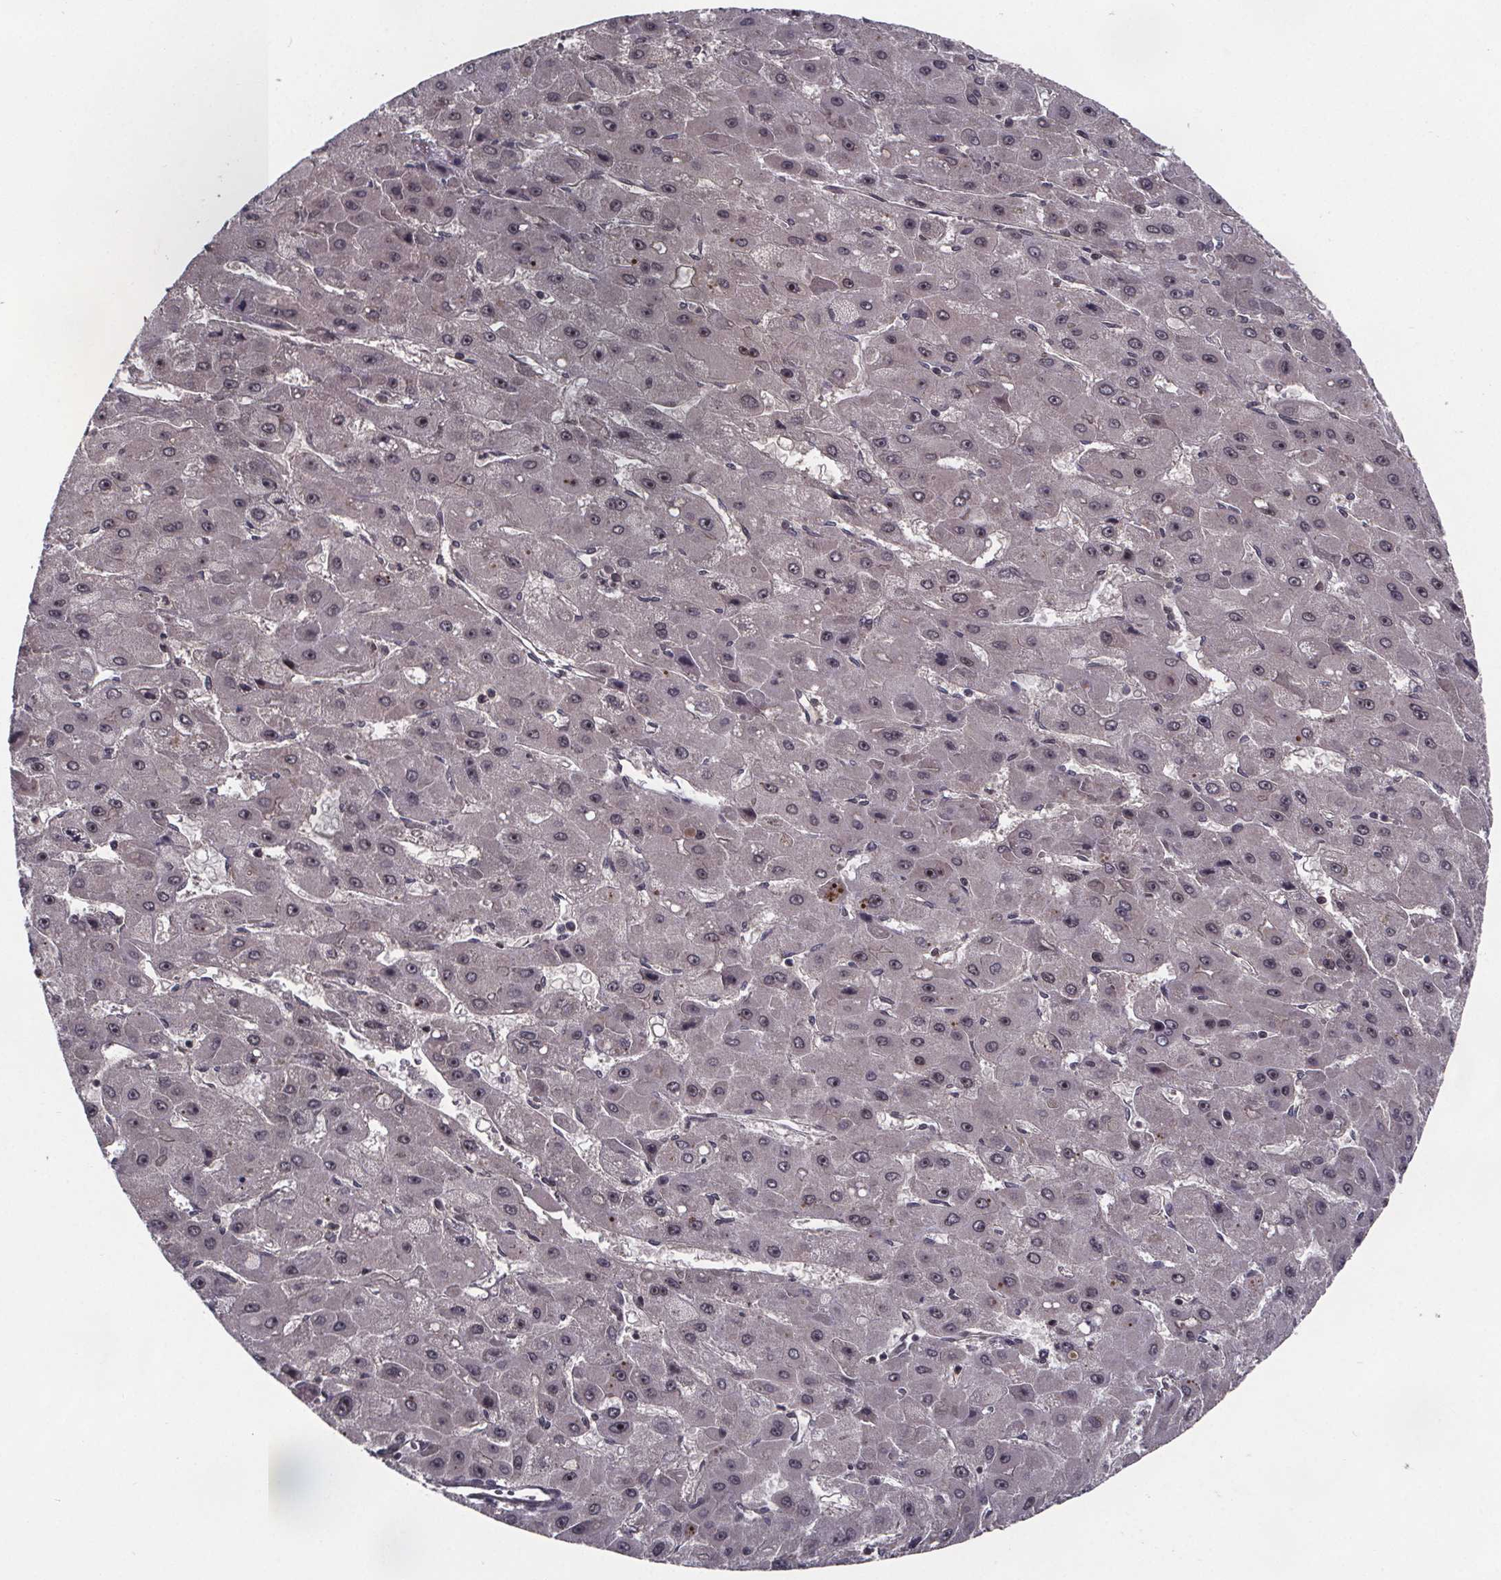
{"staining": {"intensity": "negative", "quantity": "none", "location": "none"}, "tissue": "liver cancer", "cell_type": "Tumor cells", "image_type": "cancer", "snomed": [{"axis": "morphology", "description": "Carcinoma, Hepatocellular, NOS"}, {"axis": "topography", "description": "Liver"}], "caption": "Immunohistochemistry (IHC) of liver cancer (hepatocellular carcinoma) displays no staining in tumor cells.", "gene": "FN3KRP", "patient": {"sex": "female", "age": 25}}